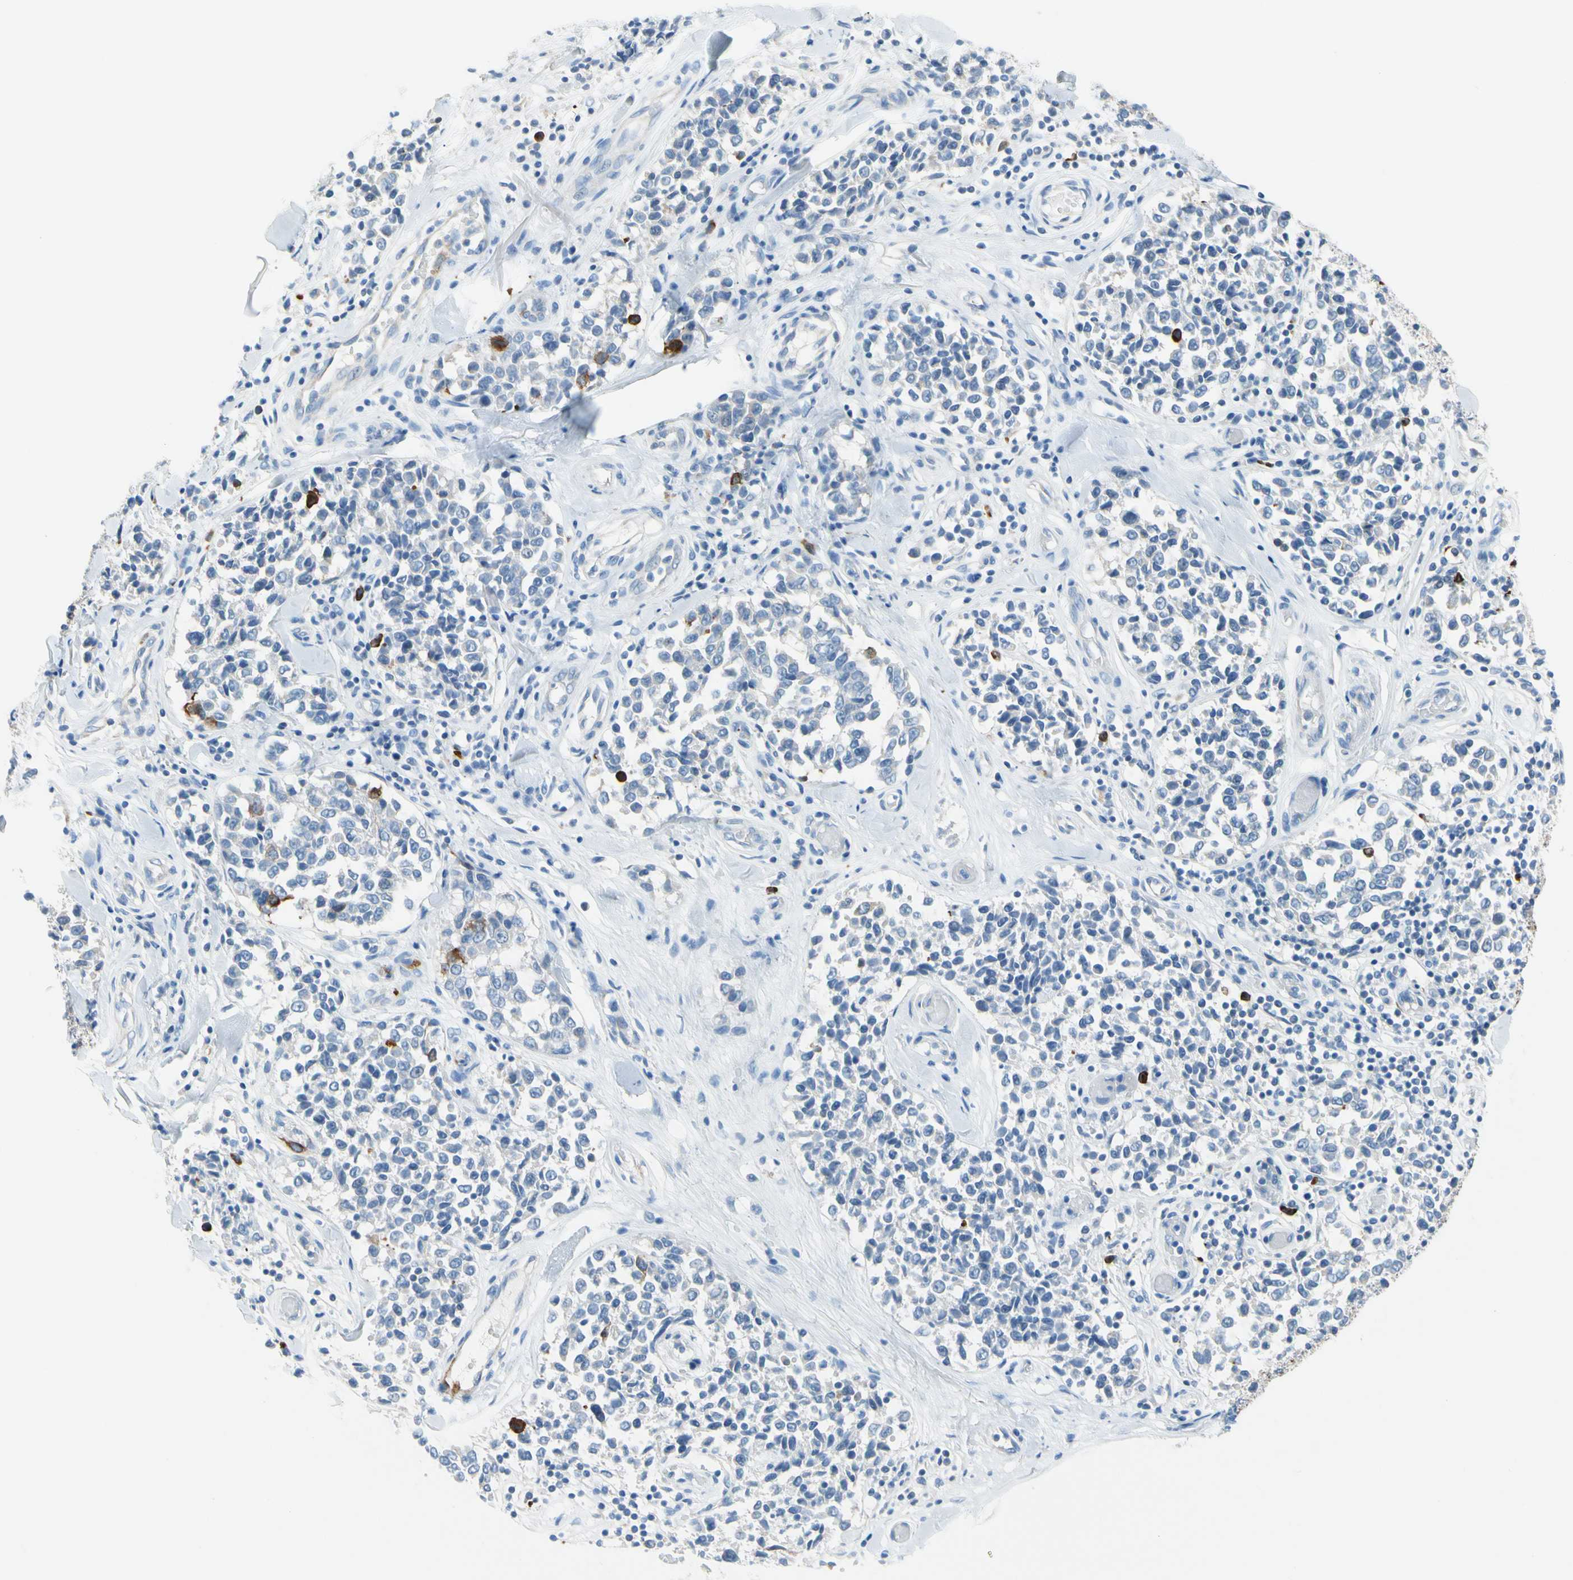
{"staining": {"intensity": "negative", "quantity": "none", "location": "none"}, "tissue": "melanoma", "cell_type": "Tumor cells", "image_type": "cancer", "snomed": [{"axis": "morphology", "description": "Malignant melanoma, NOS"}, {"axis": "topography", "description": "Skin"}], "caption": "Immunohistochemistry (IHC) histopathology image of neoplastic tissue: malignant melanoma stained with DAB displays no significant protein expression in tumor cells.", "gene": "TACC3", "patient": {"sex": "female", "age": 64}}